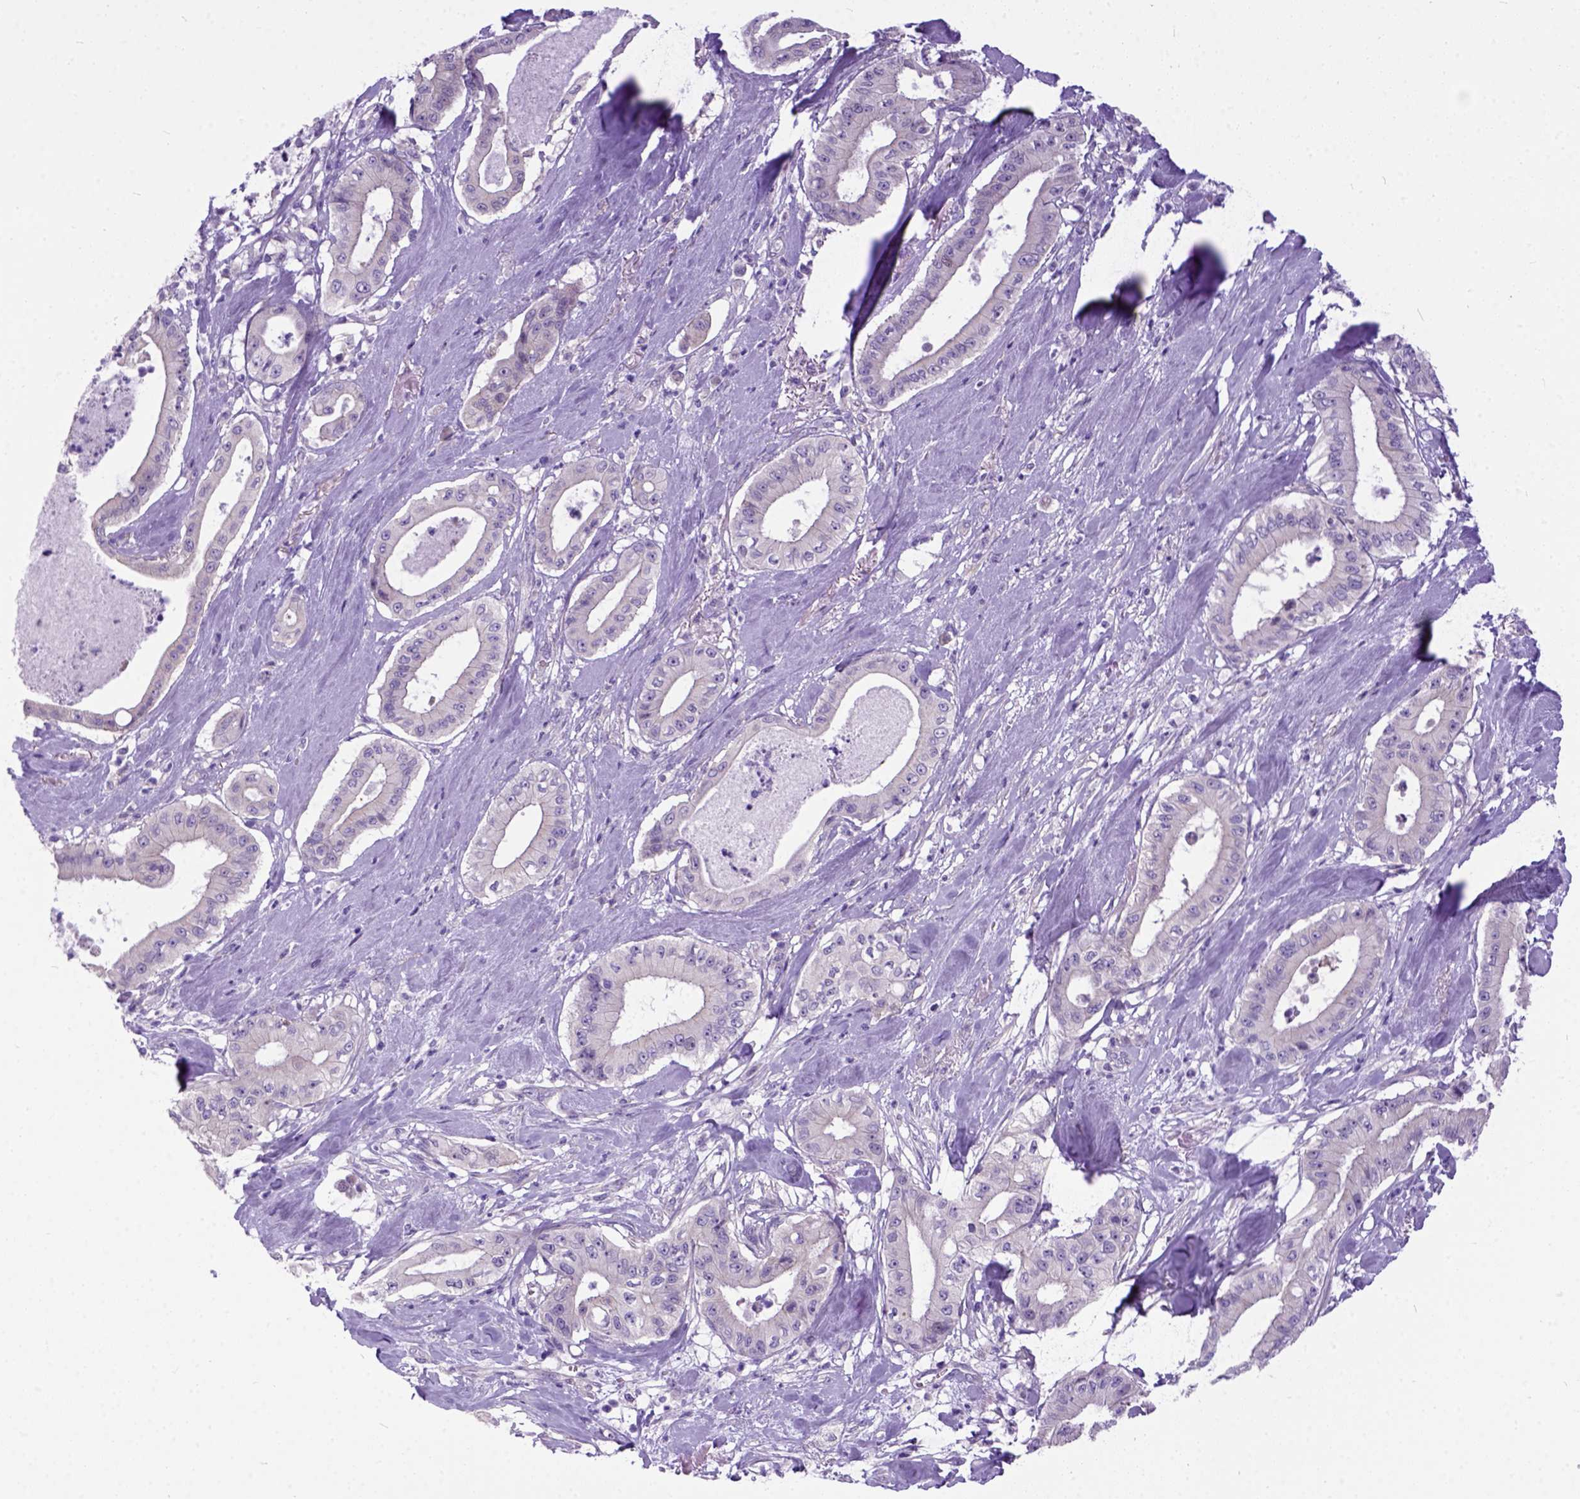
{"staining": {"intensity": "weak", "quantity": "25%-75%", "location": "cytoplasmic/membranous"}, "tissue": "pancreatic cancer", "cell_type": "Tumor cells", "image_type": "cancer", "snomed": [{"axis": "morphology", "description": "Adenocarcinoma, NOS"}, {"axis": "topography", "description": "Pancreas"}], "caption": "Weak cytoplasmic/membranous staining for a protein is present in approximately 25%-75% of tumor cells of adenocarcinoma (pancreatic) using immunohistochemistry.", "gene": "NEK5", "patient": {"sex": "male", "age": 71}}